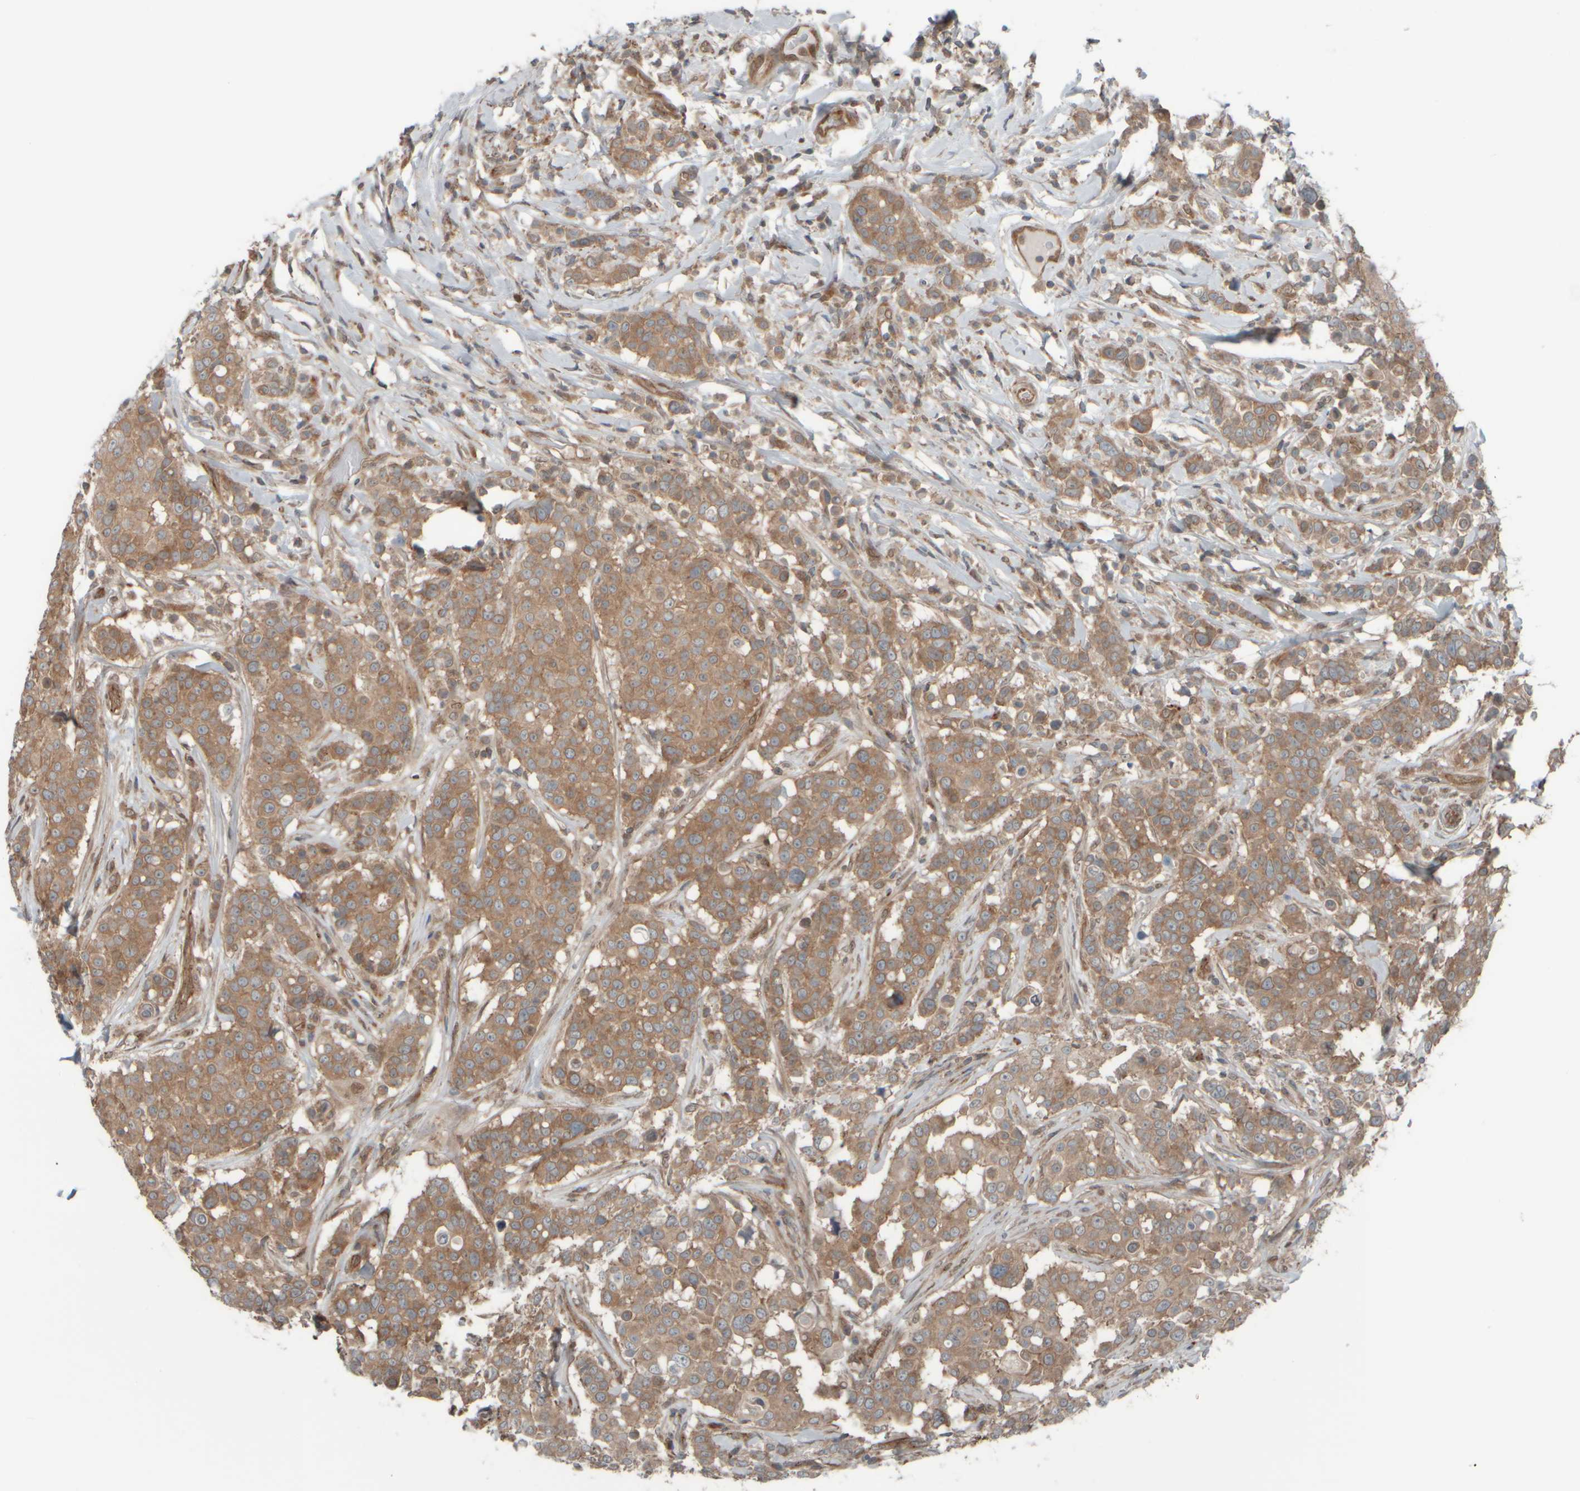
{"staining": {"intensity": "moderate", "quantity": ">75%", "location": "cytoplasmic/membranous"}, "tissue": "breast cancer", "cell_type": "Tumor cells", "image_type": "cancer", "snomed": [{"axis": "morphology", "description": "Duct carcinoma"}, {"axis": "topography", "description": "Breast"}], "caption": "An IHC micrograph of neoplastic tissue is shown. Protein staining in brown labels moderate cytoplasmic/membranous positivity in infiltrating ductal carcinoma (breast) within tumor cells. The protein of interest is shown in brown color, while the nuclei are stained blue.", "gene": "GIGYF1", "patient": {"sex": "female", "age": 27}}